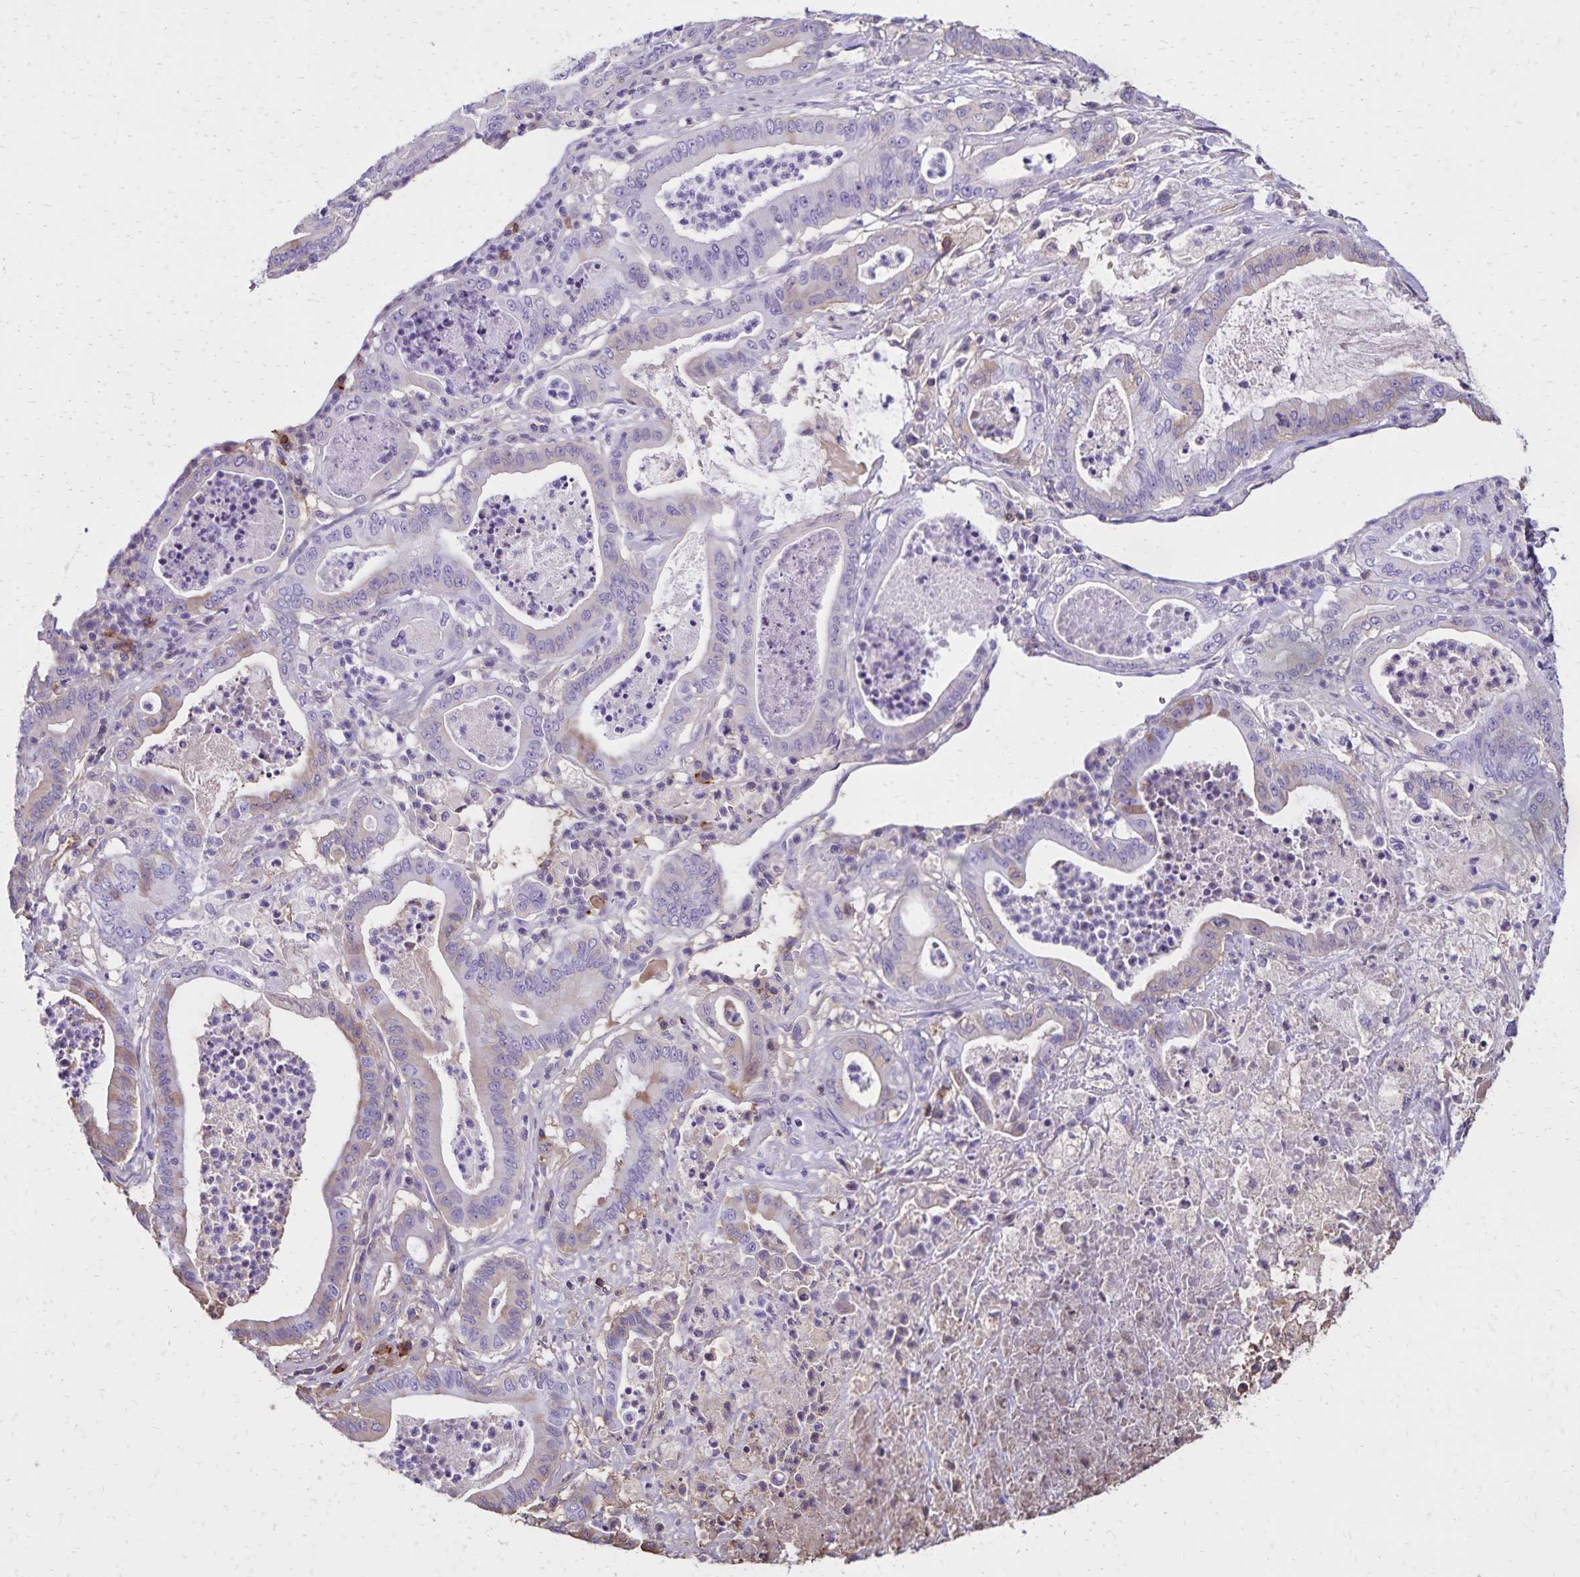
{"staining": {"intensity": "weak", "quantity": "<25%", "location": "cytoplasmic/membranous"}, "tissue": "pancreatic cancer", "cell_type": "Tumor cells", "image_type": "cancer", "snomed": [{"axis": "morphology", "description": "Adenocarcinoma, NOS"}, {"axis": "topography", "description": "Pancreas"}], "caption": "The micrograph exhibits no significant staining in tumor cells of pancreatic cancer.", "gene": "CD27", "patient": {"sex": "male", "age": 71}}